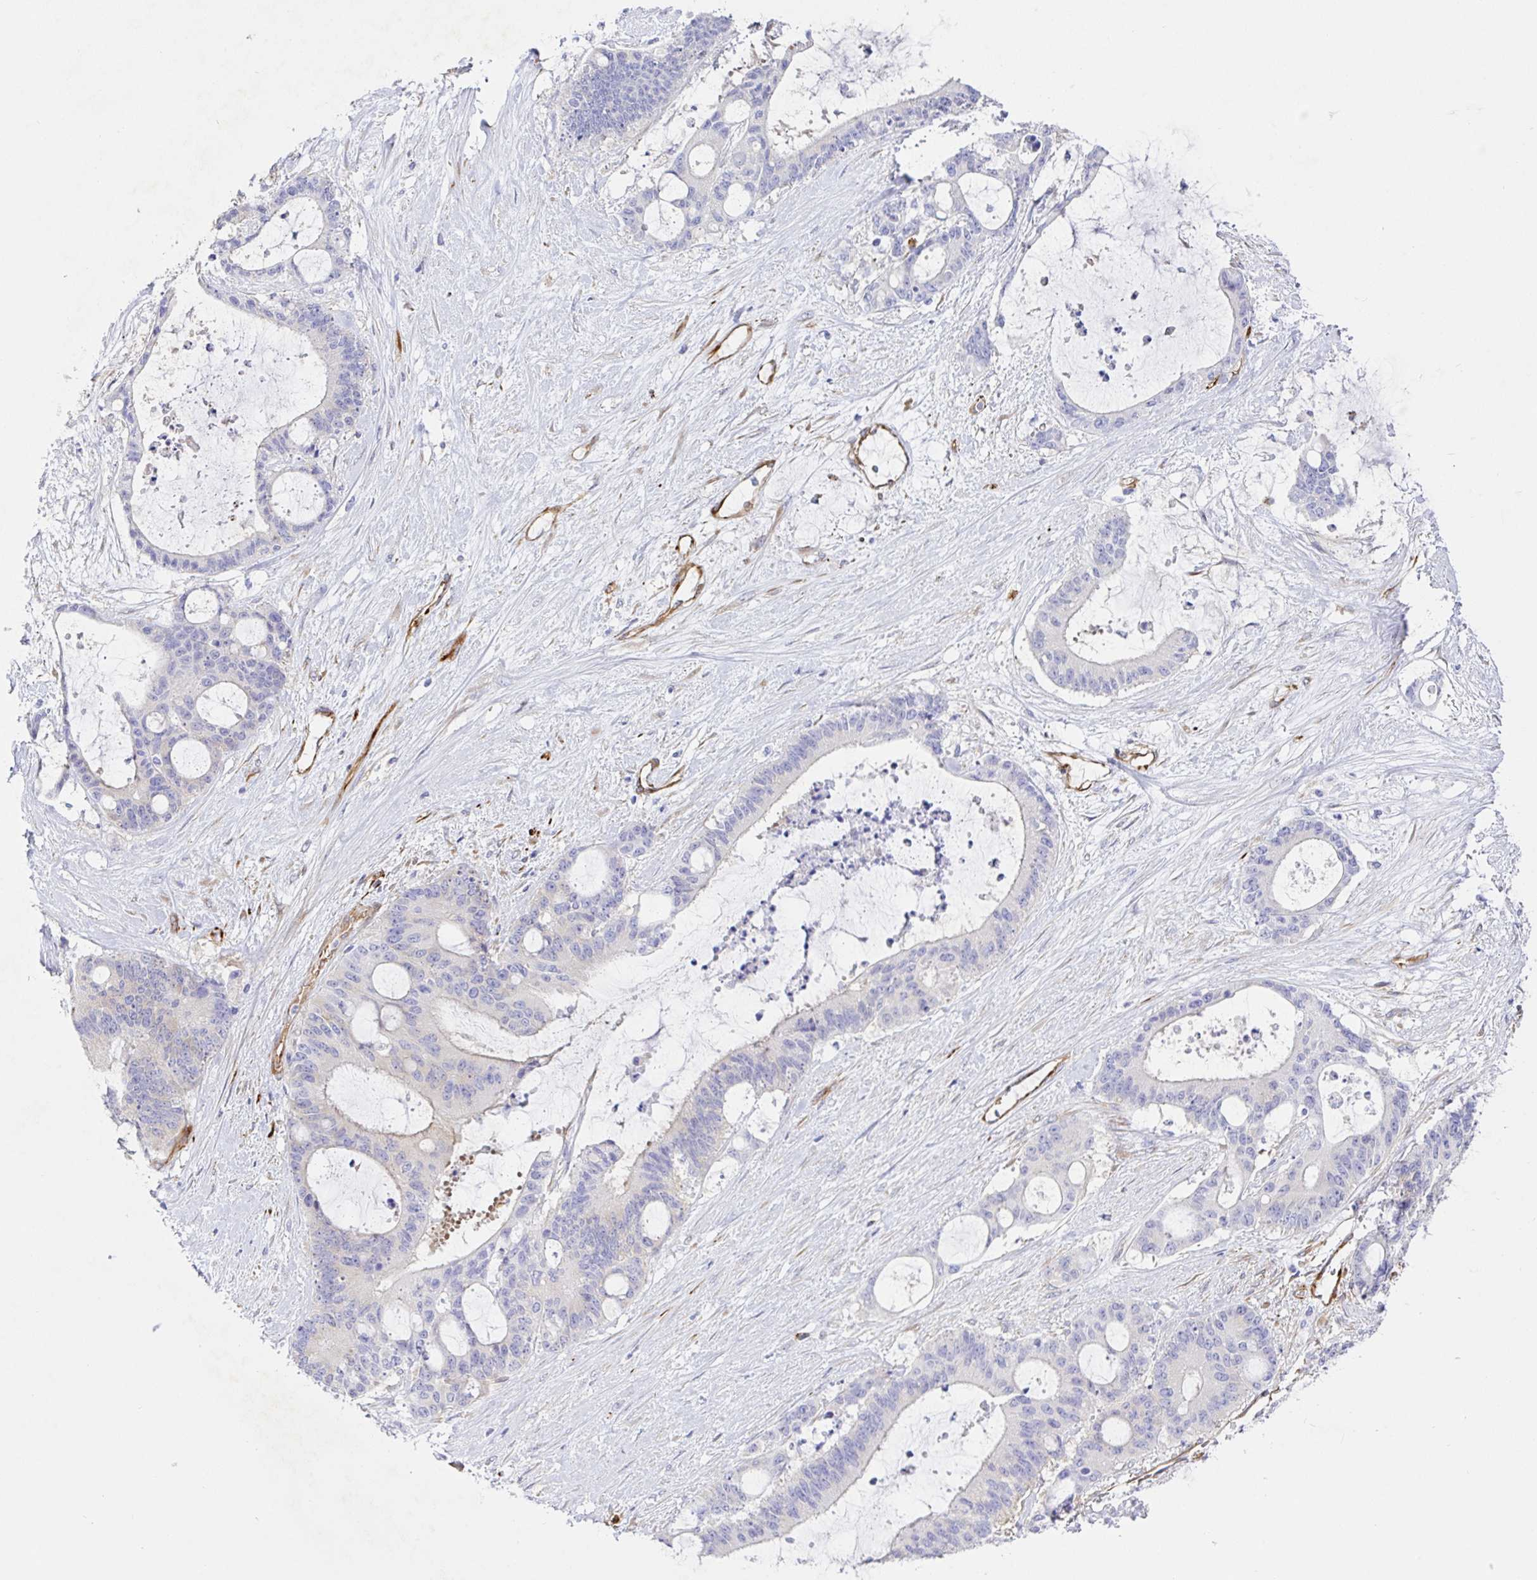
{"staining": {"intensity": "negative", "quantity": "none", "location": "none"}, "tissue": "liver cancer", "cell_type": "Tumor cells", "image_type": "cancer", "snomed": [{"axis": "morphology", "description": "Normal tissue, NOS"}, {"axis": "morphology", "description": "Cholangiocarcinoma"}, {"axis": "topography", "description": "Liver"}, {"axis": "topography", "description": "Peripheral nerve tissue"}], "caption": "DAB immunohistochemical staining of liver cancer (cholangiocarcinoma) exhibits no significant positivity in tumor cells.", "gene": "DOCK1", "patient": {"sex": "female", "age": 73}}